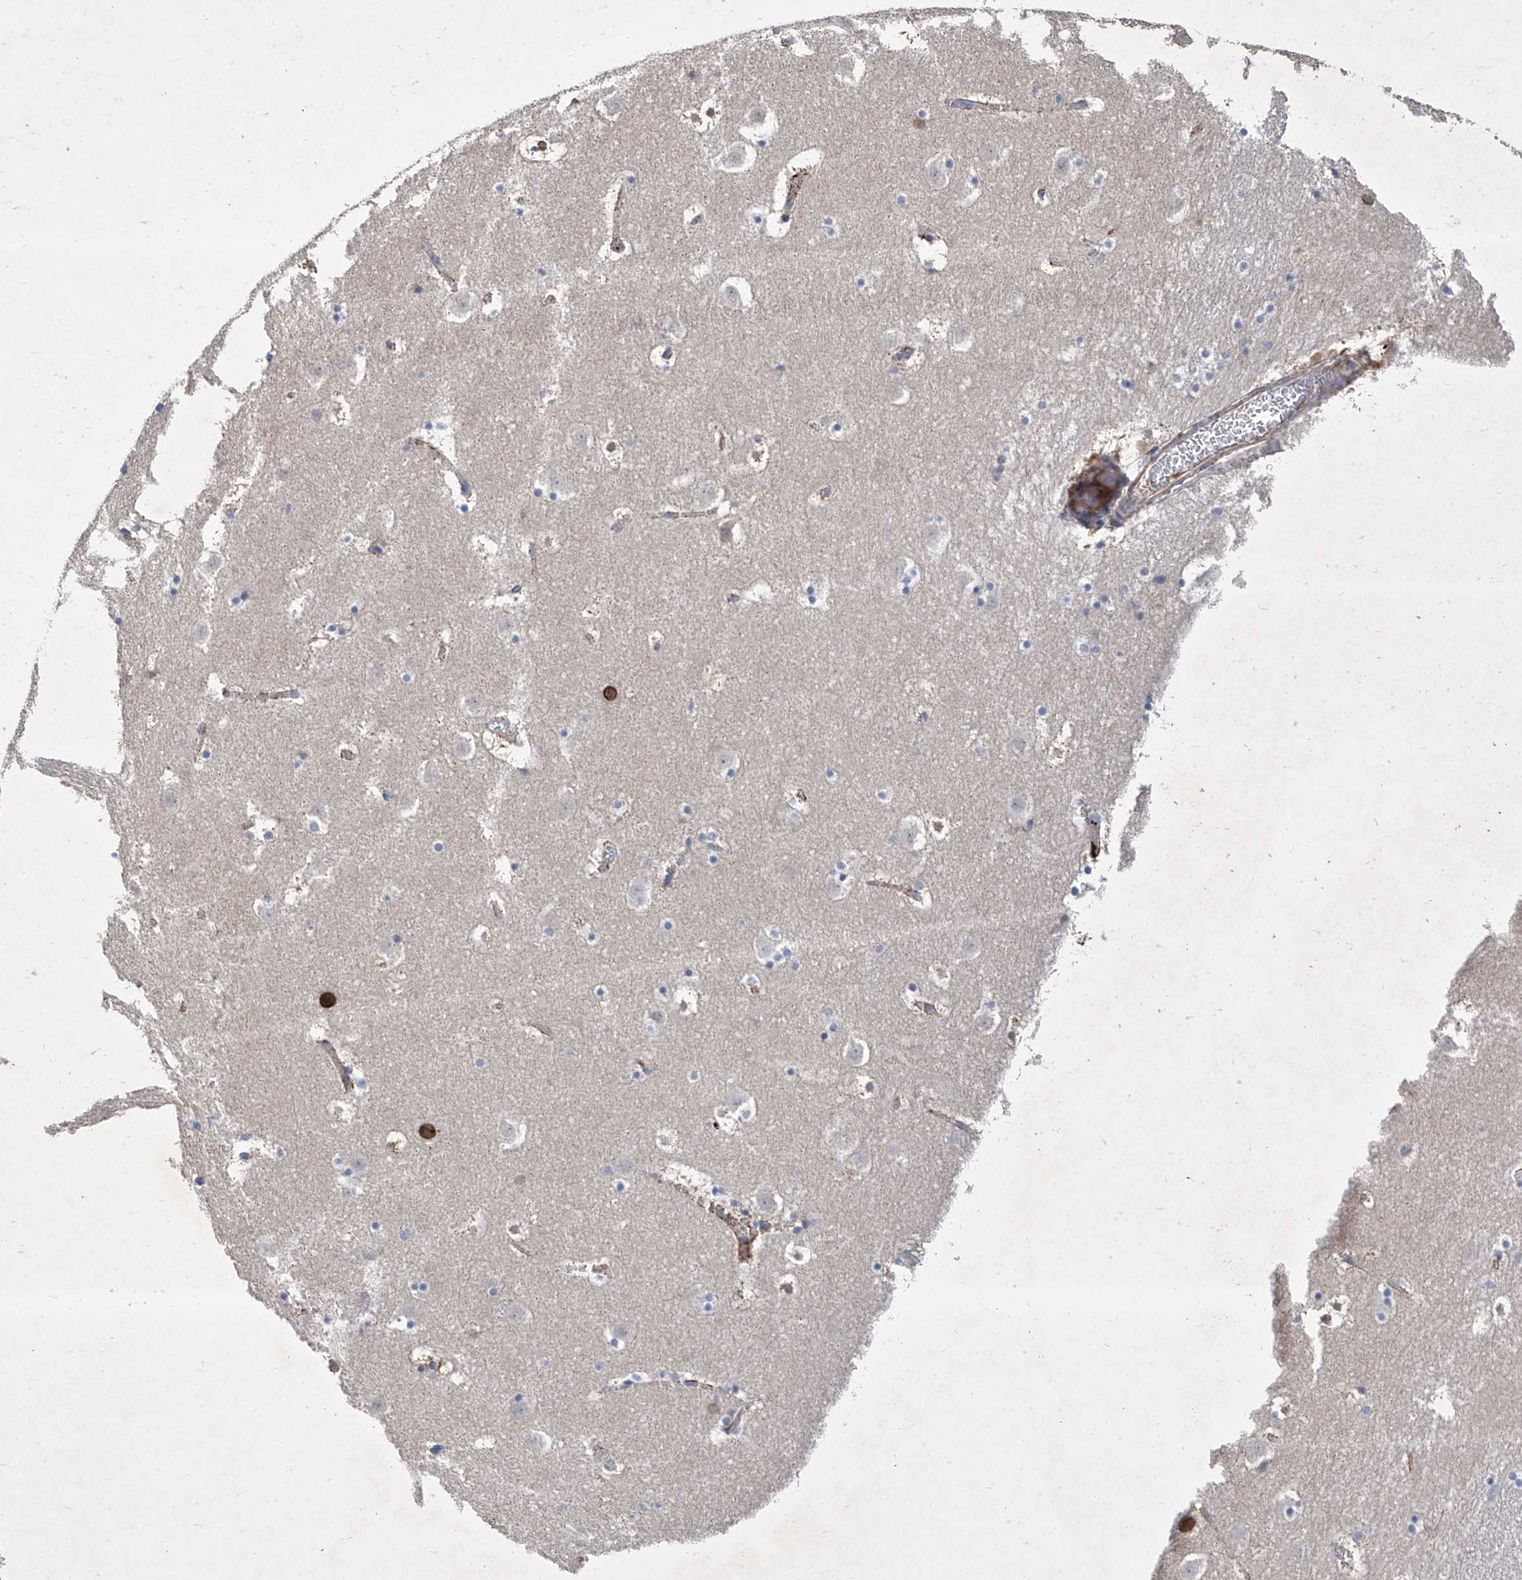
{"staining": {"intensity": "moderate", "quantity": "<25%", "location": "cytoplasmic/membranous"}, "tissue": "caudate", "cell_type": "Glial cells", "image_type": "normal", "snomed": [{"axis": "morphology", "description": "Normal tissue, NOS"}, {"axis": "topography", "description": "Lateral ventricle wall"}], "caption": "A high-resolution photomicrograph shows immunohistochemistry (IHC) staining of unremarkable caudate, which demonstrates moderate cytoplasmic/membranous positivity in approximately <25% of glial cells. The staining was performed using DAB, with brown indicating positive protein expression. Nuclei are stained blue with hematoxylin.", "gene": "GPT", "patient": {"sex": "male", "age": 45}}